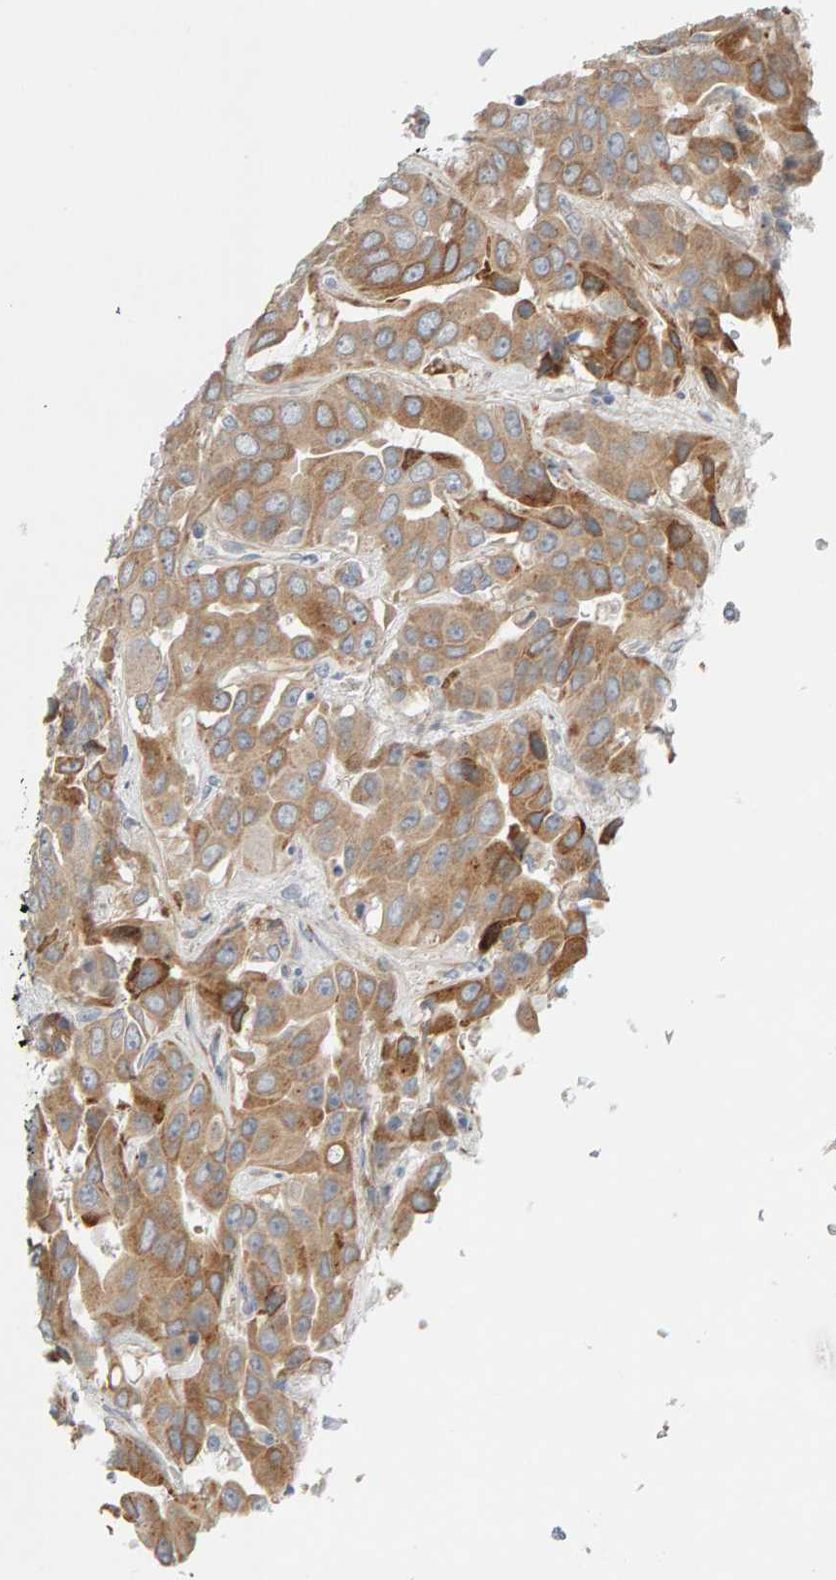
{"staining": {"intensity": "moderate", "quantity": ">75%", "location": "cytoplasmic/membranous"}, "tissue": "liver cancer", "cell_type": "Tumor cells", "image_type": "cancer", "snomed": [{"axis": "morphology", "description": "Cholangiocarcinoma"}, {"axis": "topography", "description": "Liver"}], "caption": "This photomicrograph exhibits immunohistochemistry staining of human liver cancer, with medium moderate cytoplasmic/membranous staining in about >75% of tumor cells.", "gene": "ENGASE", "patient": {"sex": "female", "age": 52}}